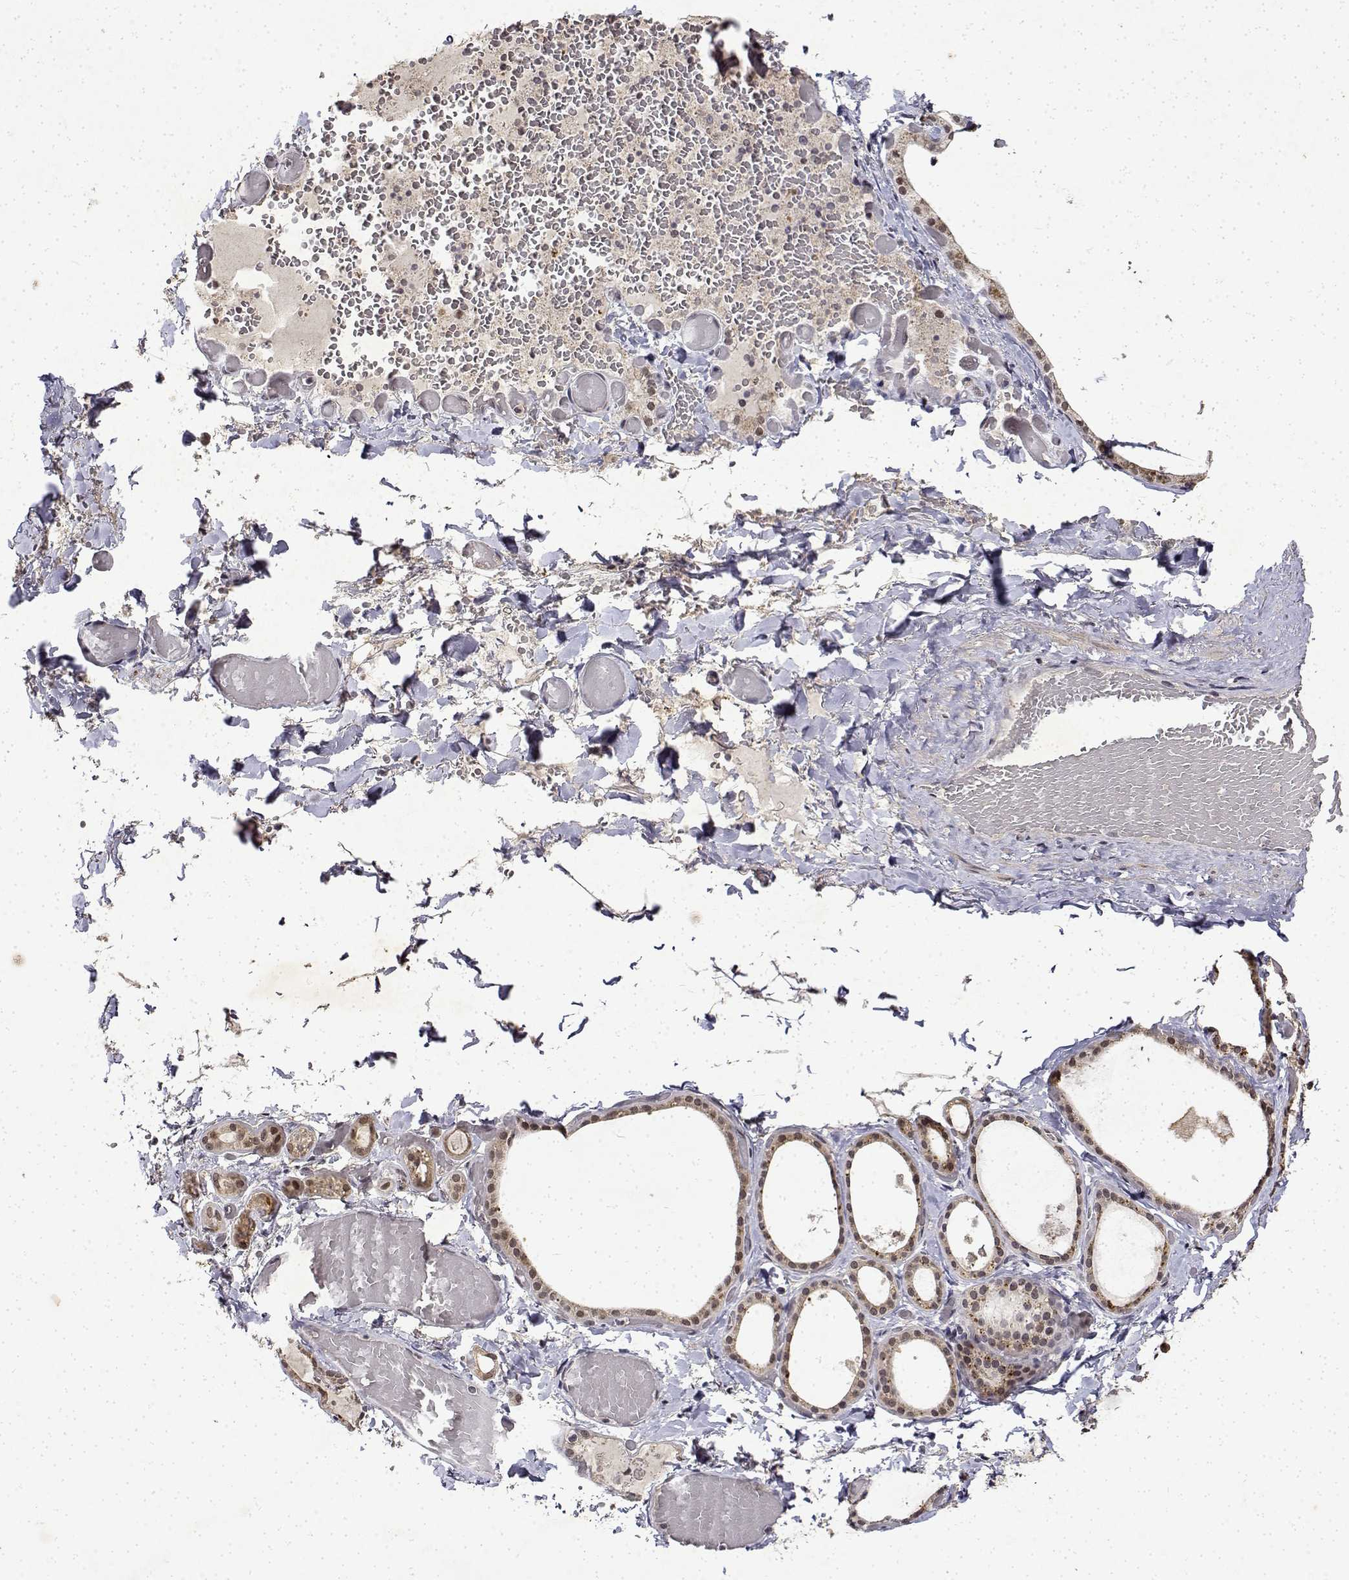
{"staining": {"intensity": "weak", "quantity": ">75%", "location": "cytoplasmic/membranous"}, "tissue": "thyroid gland", "cell_type": "Glandular cells", "image_type": "normal", "snomed": [{"axis": "morphology", "description": "Normal tissue, NOS"}, {"axis": "topography", "description": "Thyroid gland"}], "caption": "Immunohistochemical staining of benign thyroid gland displays >75% levels of weak cytoplasmic/membranous protein positivity in approximately >75% of glandular cells.", "gene": "BDNF", "patient": {"sex": "female", "age": 56}}